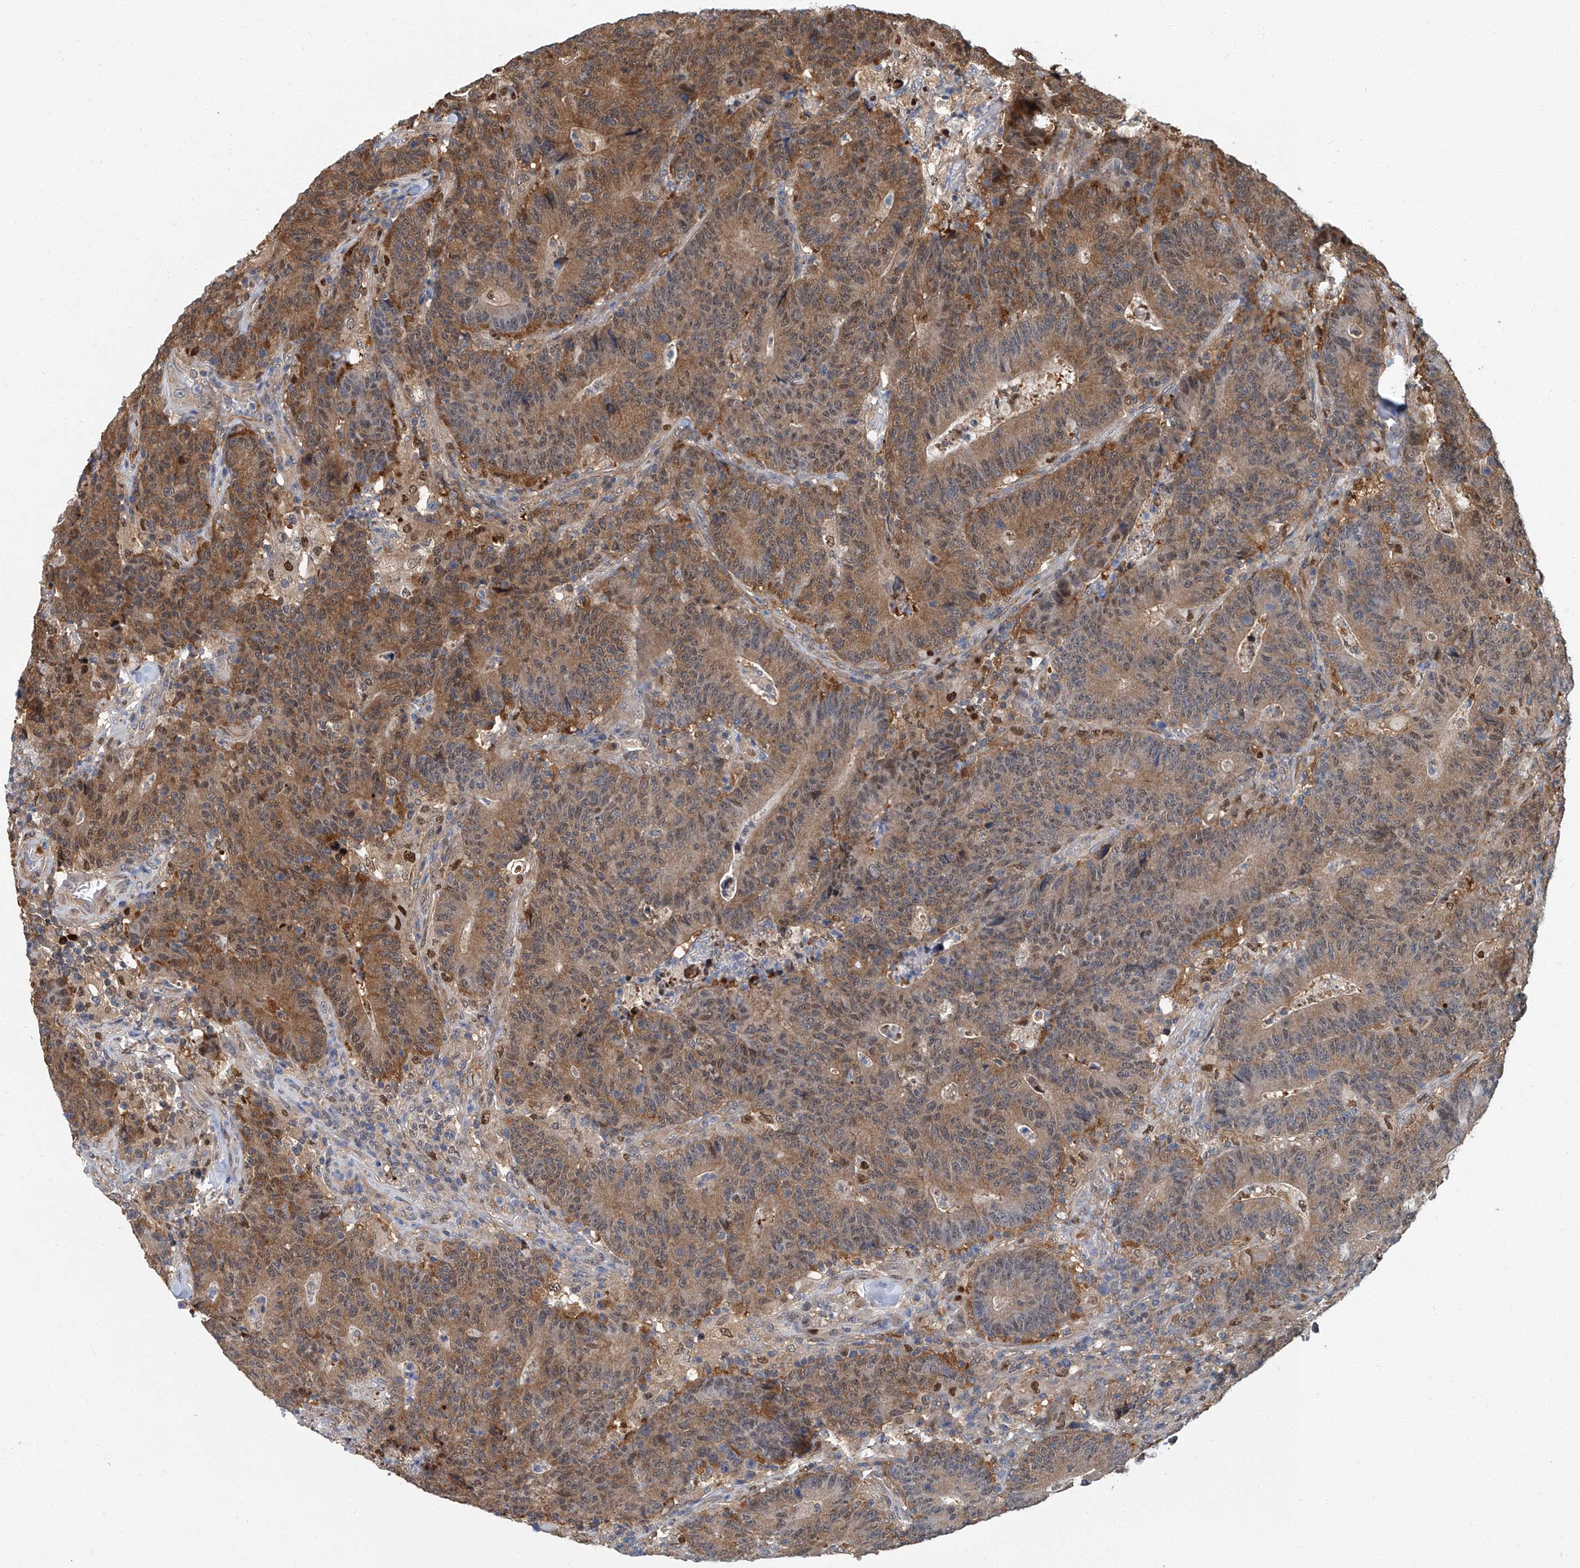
{"staining": {"intensity": "moderate", "quantity": ">75%", "location": "cytoplasmic/membranous,nuclear"}, "tissue": "colorectal cancer", "cell_type": "Tumor cells", "image_type": "cancer", "snomed": [{"axis": "morphology", "description": "Normal tissue, NOS"}, {"axis": "morphology", "description": "Adenocarcinoma, NOS"}, {"axis": "topography", "description": "Colon"}], "caption": "Immunohistochemistry (IHC) (DAB (3,3'-diaminobenzidine)) staining of colorectal adenocarcinoma exhibits moderate cytoplasmic/membranous and nuclear protein positivity in approximately >75% of tumor cells. The staining is performed using DAB (3,3'-diaminobenzidine) brown chromogen to label protein expression. The nuclei are counter-stained blue using hematoxylin.", "gene": "PSMB10", "patient": {"sex": "female", "age": 75}}